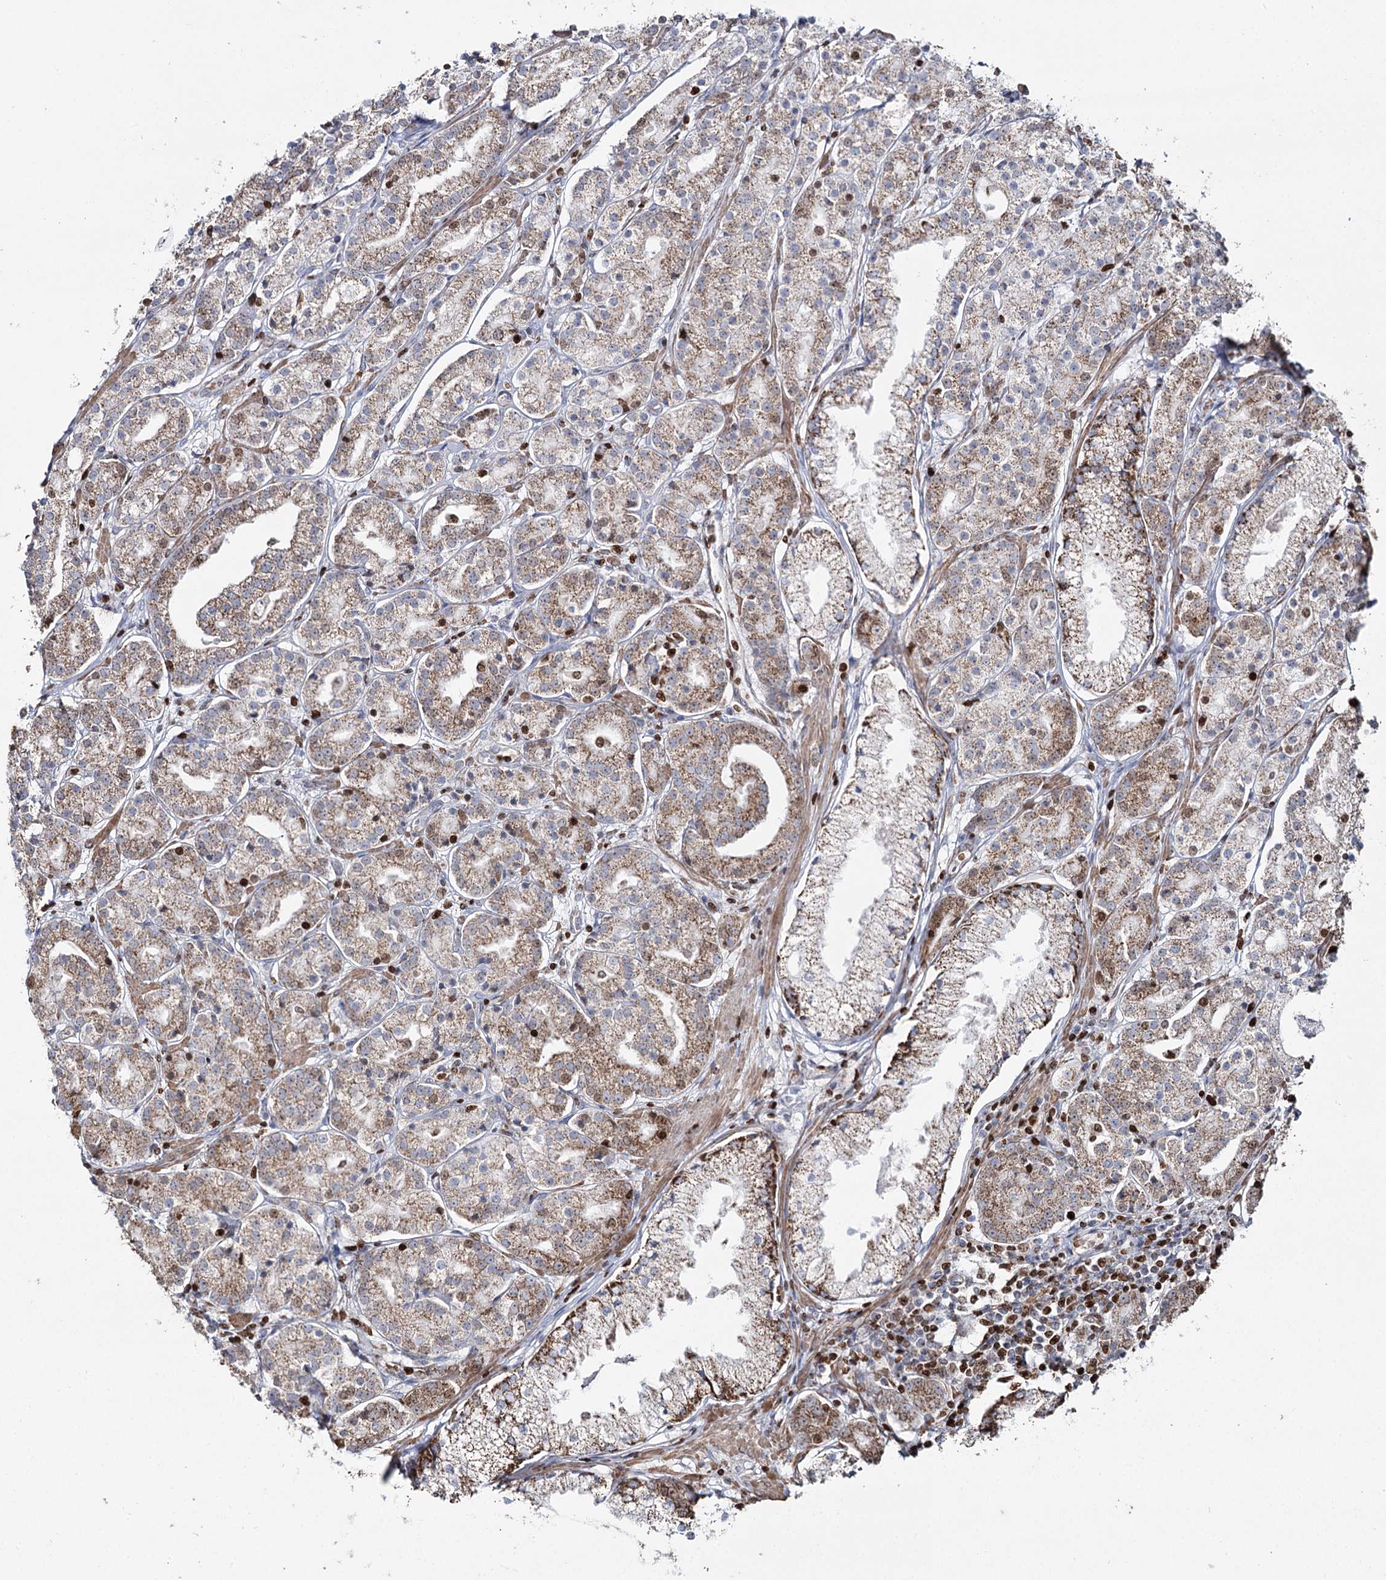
{"staining": {"intensity": "moderate", "quantity": ">75%", "location": "cytoplasmic/membranous,nuclear"}, "tissue": "prostate cancer", "cell_type": "Tumor cells", "image_type": "cancer", "snomed": [{"axis": "morphology", "description": "Adenocarcinoma, High grade"}, {"axis": "topography", "description": "Prostate"}], "caption": "Protein expression analysis of human prostate cancer (adenocarcinoma (high-grade)) reveals moderate cytoplasmic/membranous and nuclear expression in approximately >75% of tumor cells.", "gene": "PDHX", "patient": {"sex": "male", "age": 69}}